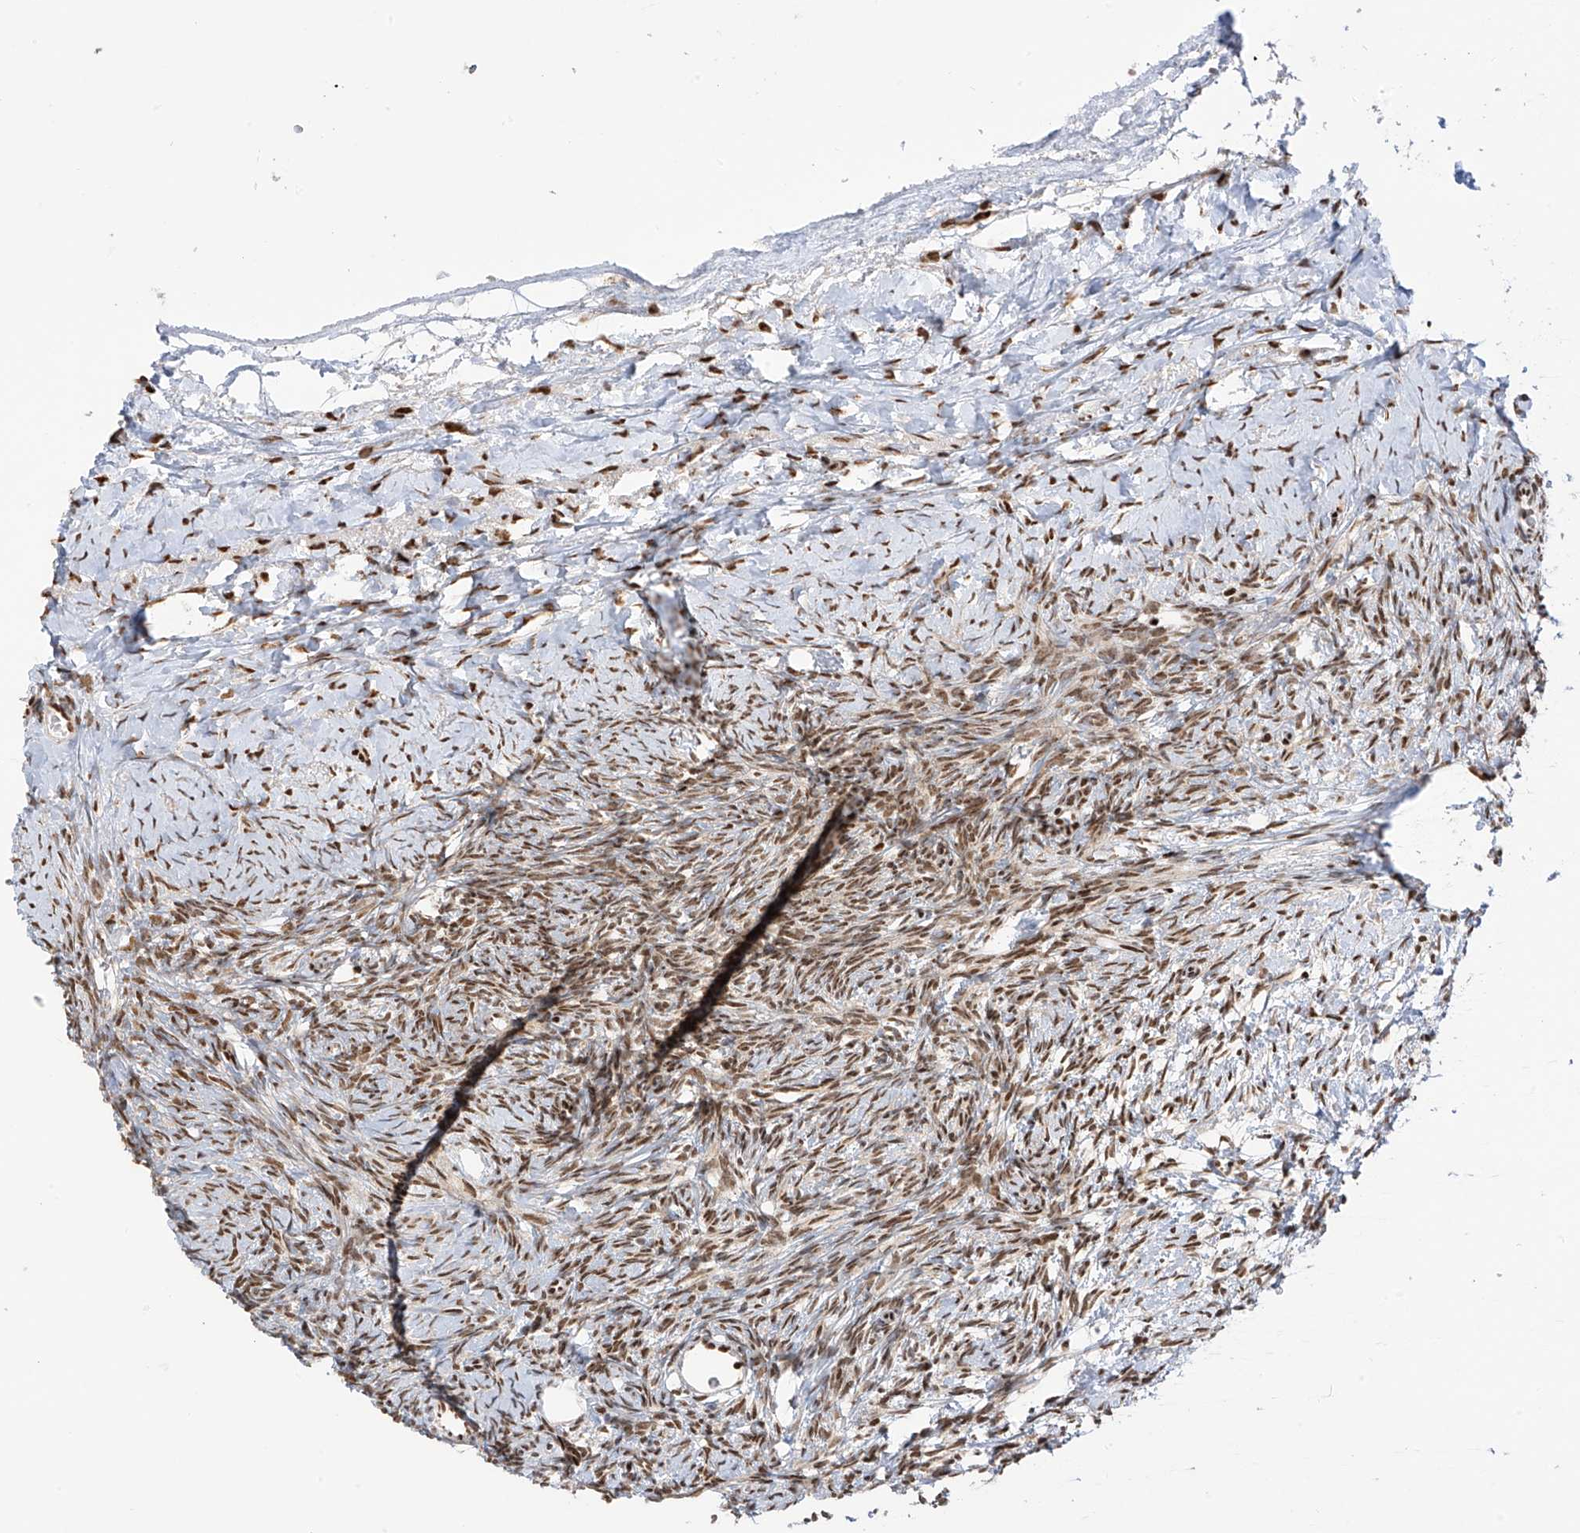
{"staining": {"intensity": "moderate", "quantity": ">75%", "location": "nuclear"}, "tissue": "ovary", "cell_type": "Ovarian stroma cells", "image_type": "normal", "snomed": [{"axis": "morphology", "description": "Normal tissue, NOS"}, {"axis": "morphology", "description": "Developmental malformation"}, {"axis": "topography", "description": "Ovary"}], "caption": "Immunohistochemical staining of benign human ovary demonstrates moderate nuclear protein staining in approximately >75% of ovarian stroma cells. The protein of interest is shown in brown color, while the nuclei are stained blue.", "gene": "PM20D2", "patient": {"sex": "female", "age": 39}}